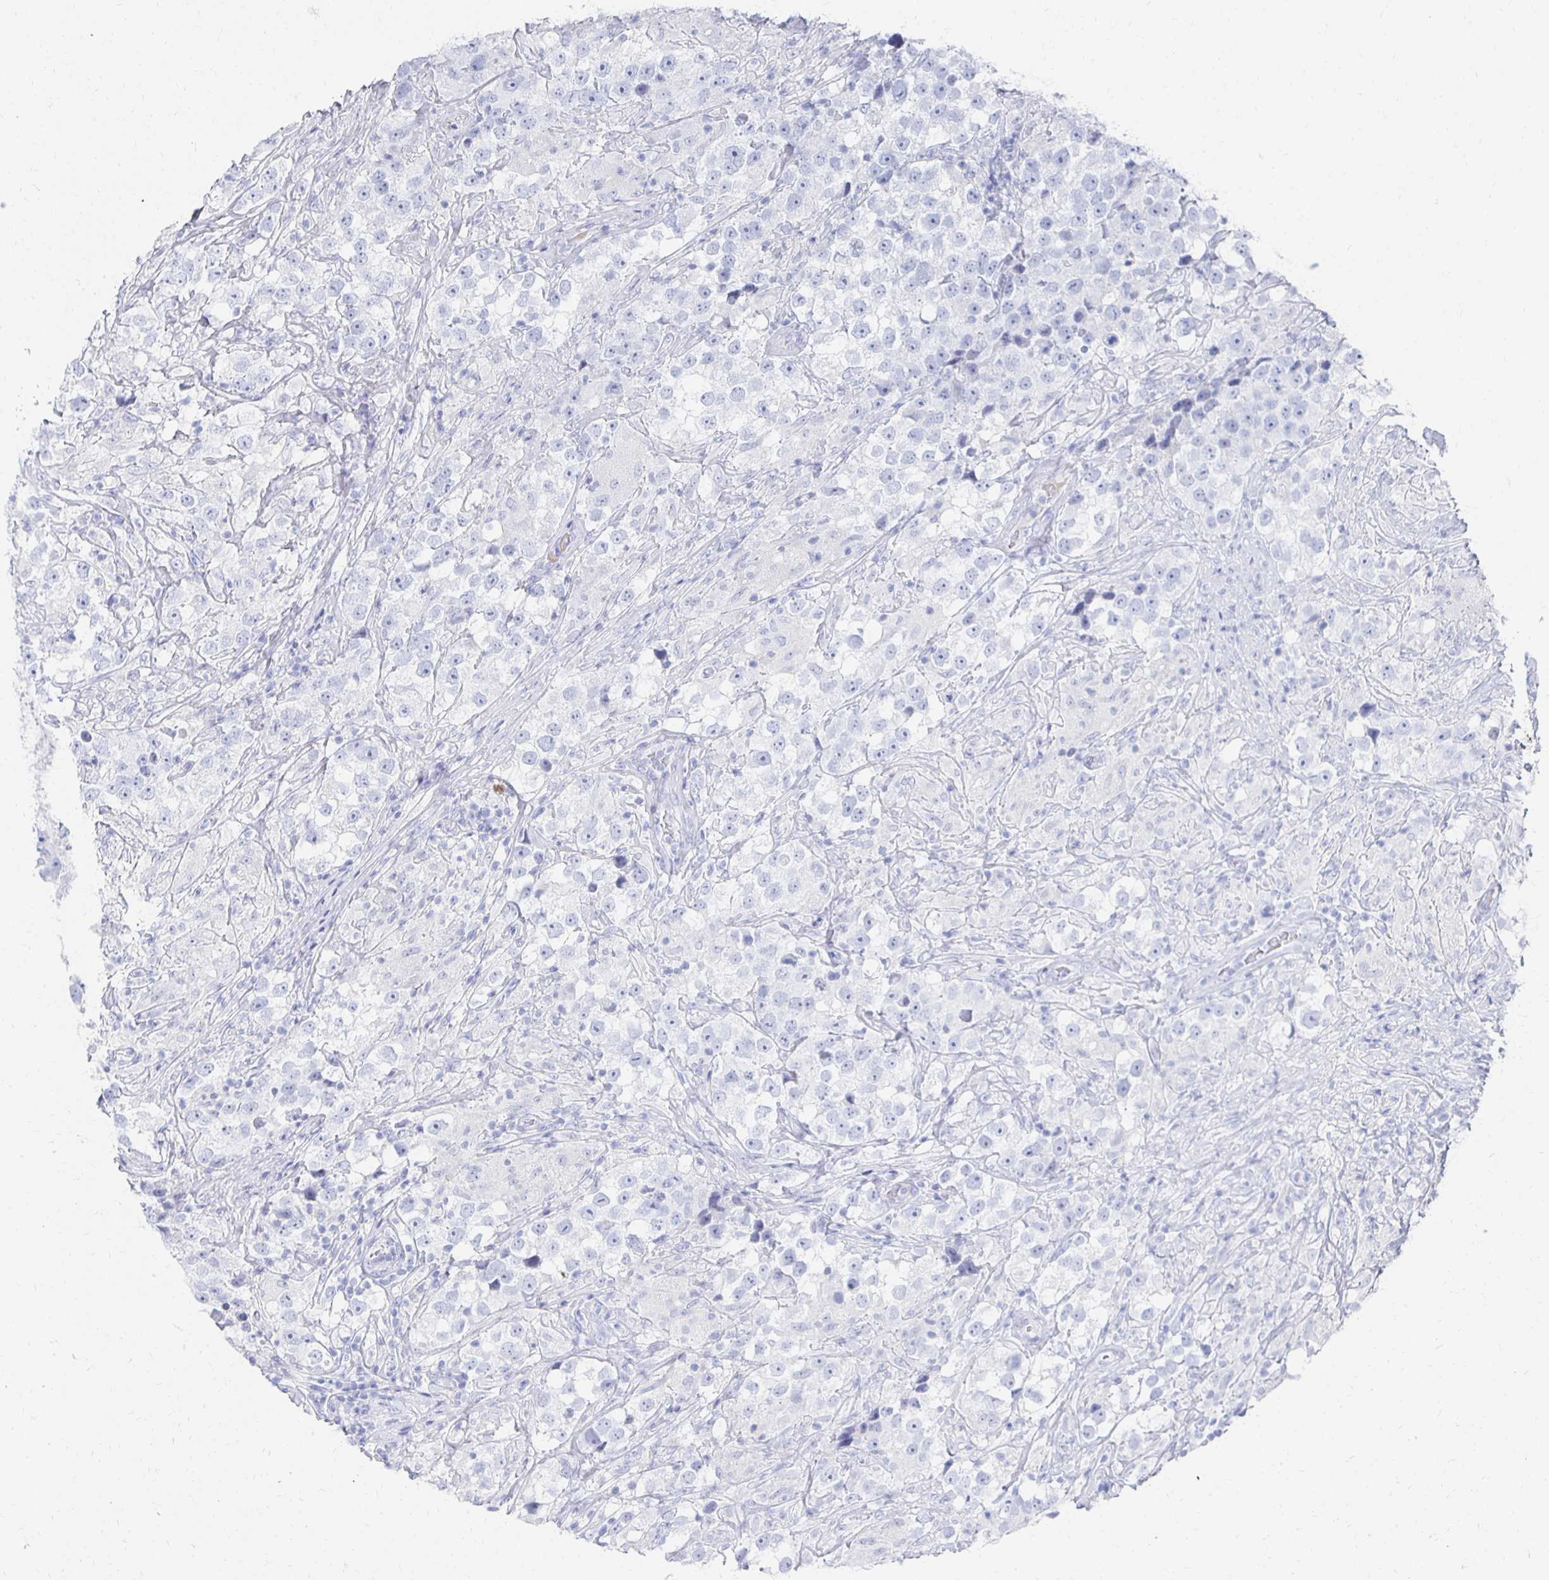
{"staining": {"intensity": "negative", "quantity": "none", "location": "none"}, "tissue": "testis cancer", "cell_type": "Tumor cells", "image_type": "cancer", "snomed": [{"axis": "morphology", "description": "Seminoma, NOS"}, {"axis": "topography", "description": "Testis"}], "caption": "An immunohistochemistry (IHC) histopathology image of testis seminoma is shown. There is no staining in tumor cells of testis seminoma.", "gene": "PRDM7", "patient": {"sex": "male", "age": 46}}